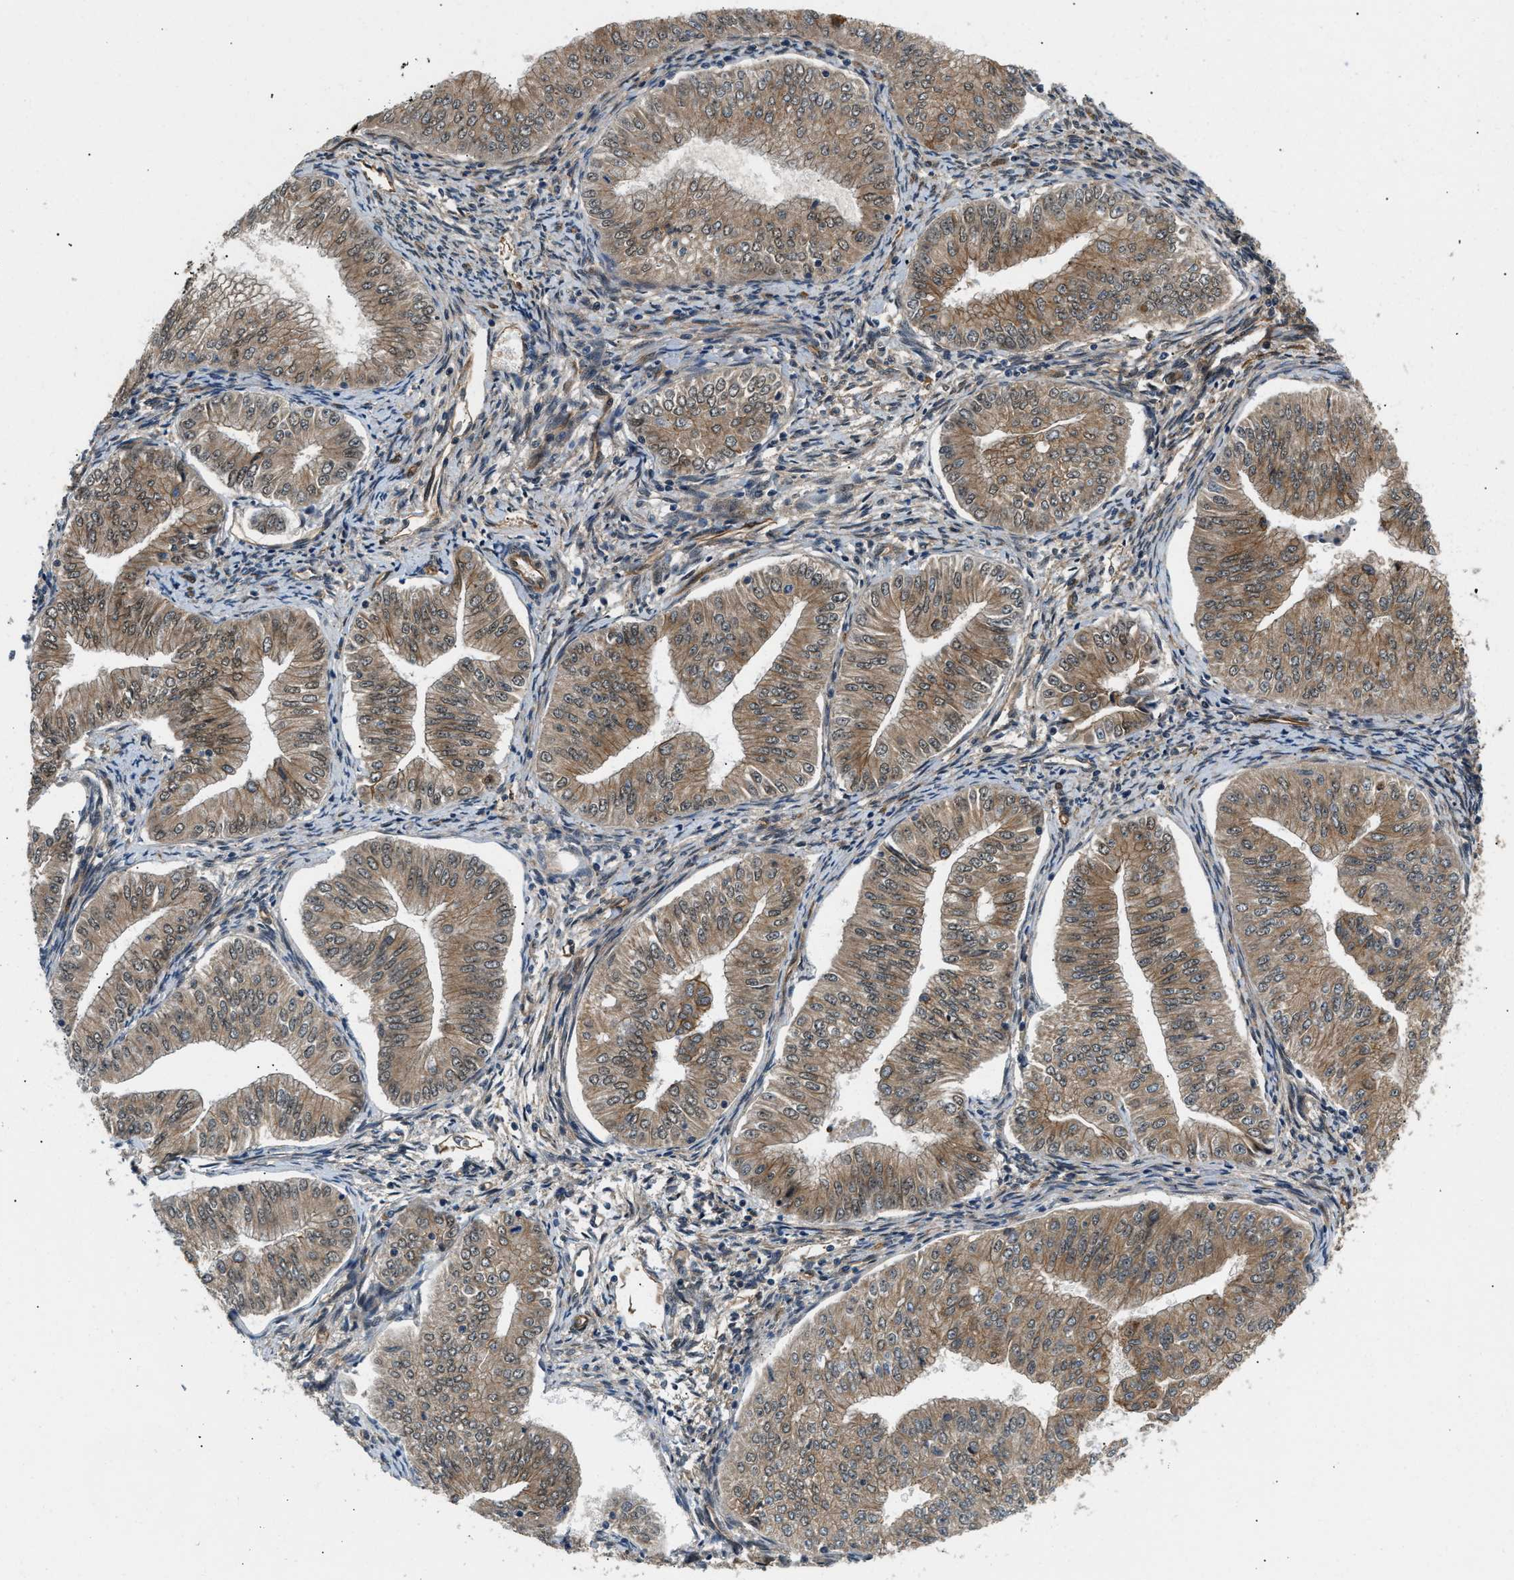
{"staining": {"intensity": "moderate", "quantity": ">75%", "location": "cytoplasmic/membranous"}, "tissue": "endometrial cancer", "cell_type": "Tumor cells", "image_type": "cancer", "snomed": [{"axis": "morphology", "description": "Normal tissue, NOS"}, {"axis": "morphology", "description": "Adenocarcinoma, NOS"}, {"axis": "topography", "description": "Endometrium"}], "caption": "Moderate cytoplasmic/membranous expression is seen in about >75% of tumor cells in endometrial adenocarcinoma.", "gene": "COPS2", "patient": {"sex": "female", "age": 53}}